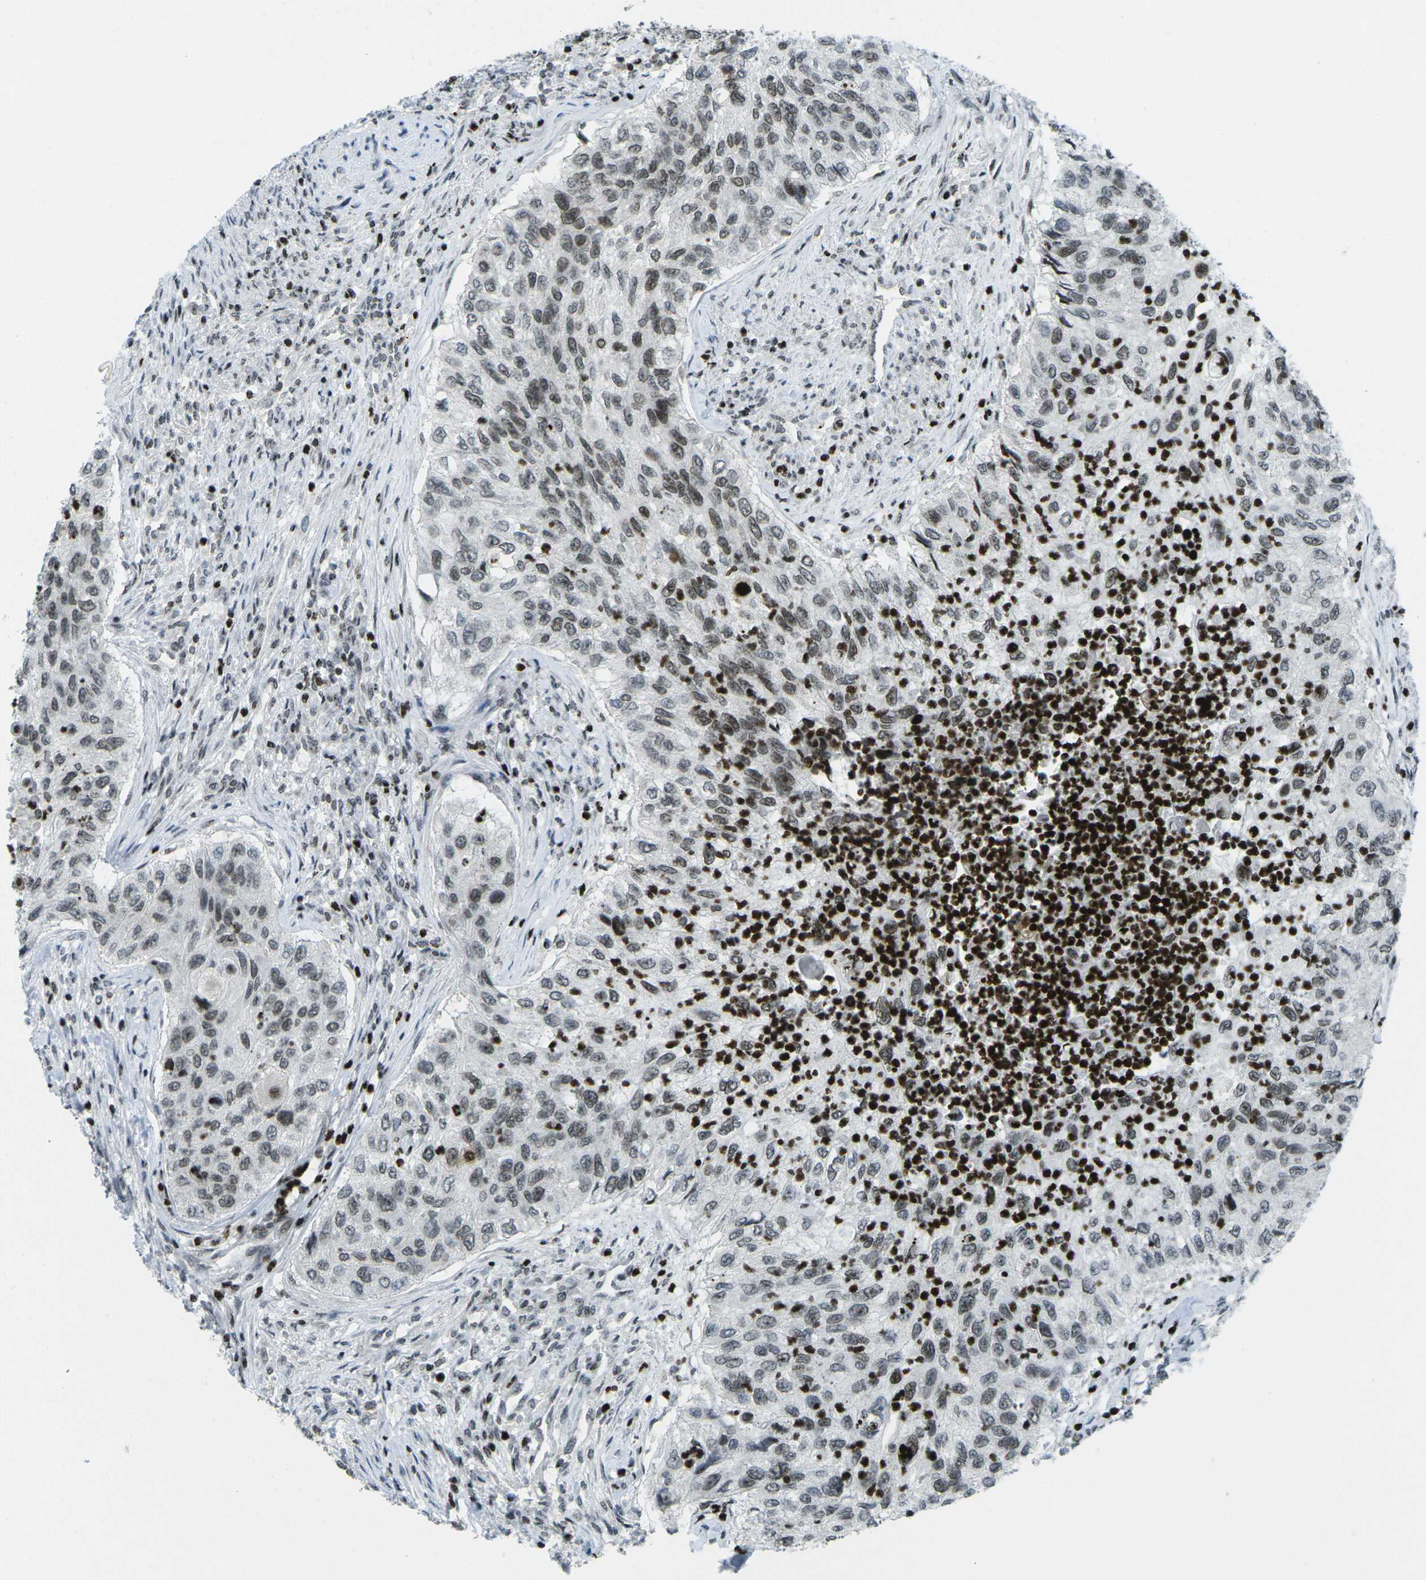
{"staining": {"intensity": "moderate", "quantity": "25%-75%", "location": "nuclear"}, "tissue": "urothelial cancer", "cell_type": "Tumor cells", "image_type": "cancer", "snomed": [{"axis": "morphology", "description": "Urothelial carcinoma, High grade"}, {"axis": "topography", "description": "Urinary bladder"}], "caption": "Immunohistochemistry of urothelial cancer exhibits medium levels of moderate nuclear staining in about 25%-75% of tumor cells. The staining was performed using DAB (3,3'-diaminobenzidine), with brown indicating positive protein expression. Nuclei are stained blue with hematoxylin.", "gene": "EME1", "patient": {"sex": "female", "age": 60}}